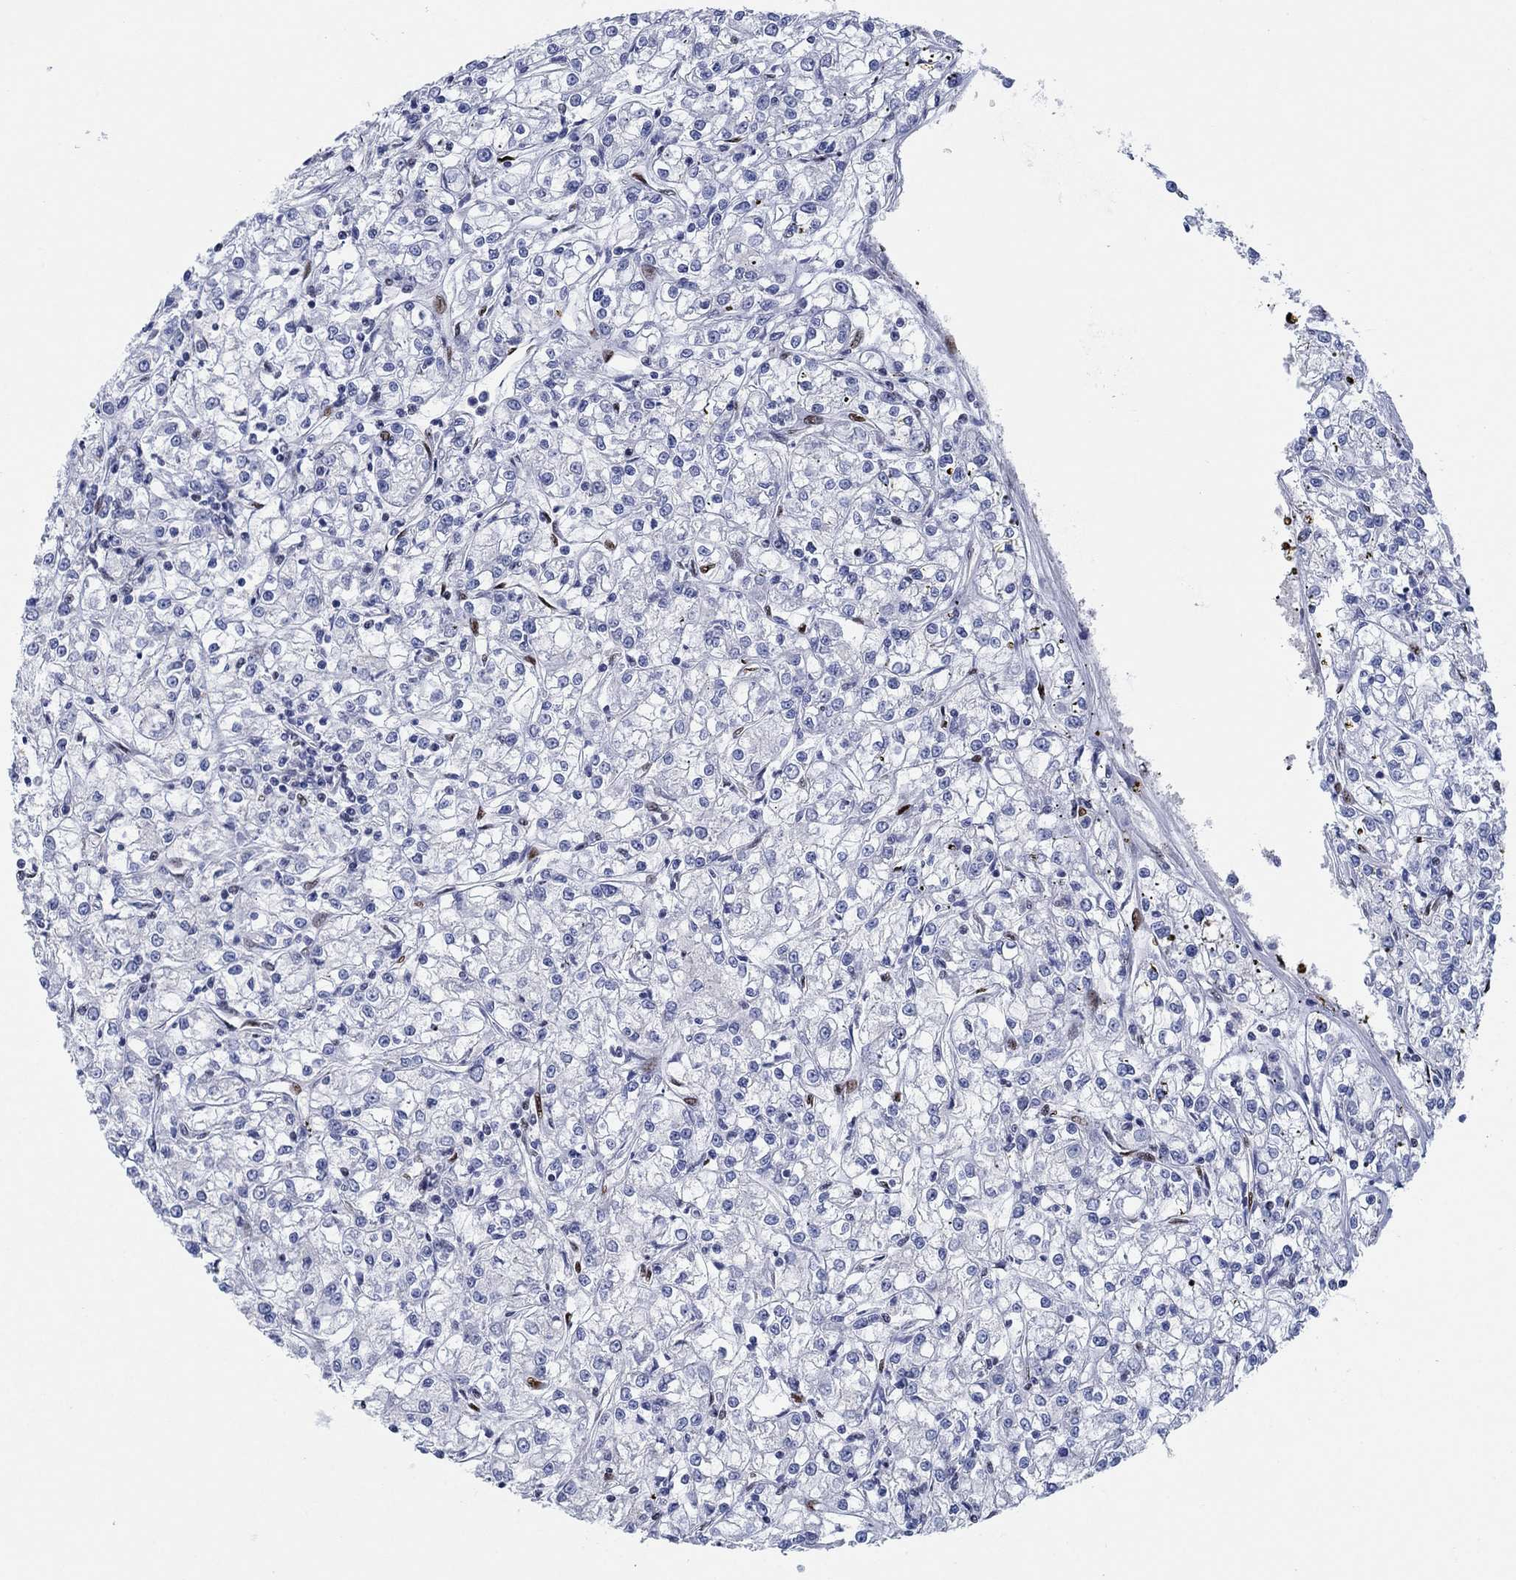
{"staining": {"intensity": "negative", "quantity": "none", "location": "none"}, "tissue": "renal cancer", "cell_type": "Tumor cells", "image_type": "cancer", "snomed": [{"axis": "morphology", "description": "Adenocarcinoma, NOS"}, {"axis": "topography", "description": "Kidney"}], "caption": "IHC histopathology image of human renal cancer (adenocarcinoma) stained for a protein (brown), which shows no staining in tumor cells. (Immunohistochemistry (ihc), brightfield microscopy, high magnification).", "gene": "ZEB1", "patient": {"sex": "female", "age": 59}}